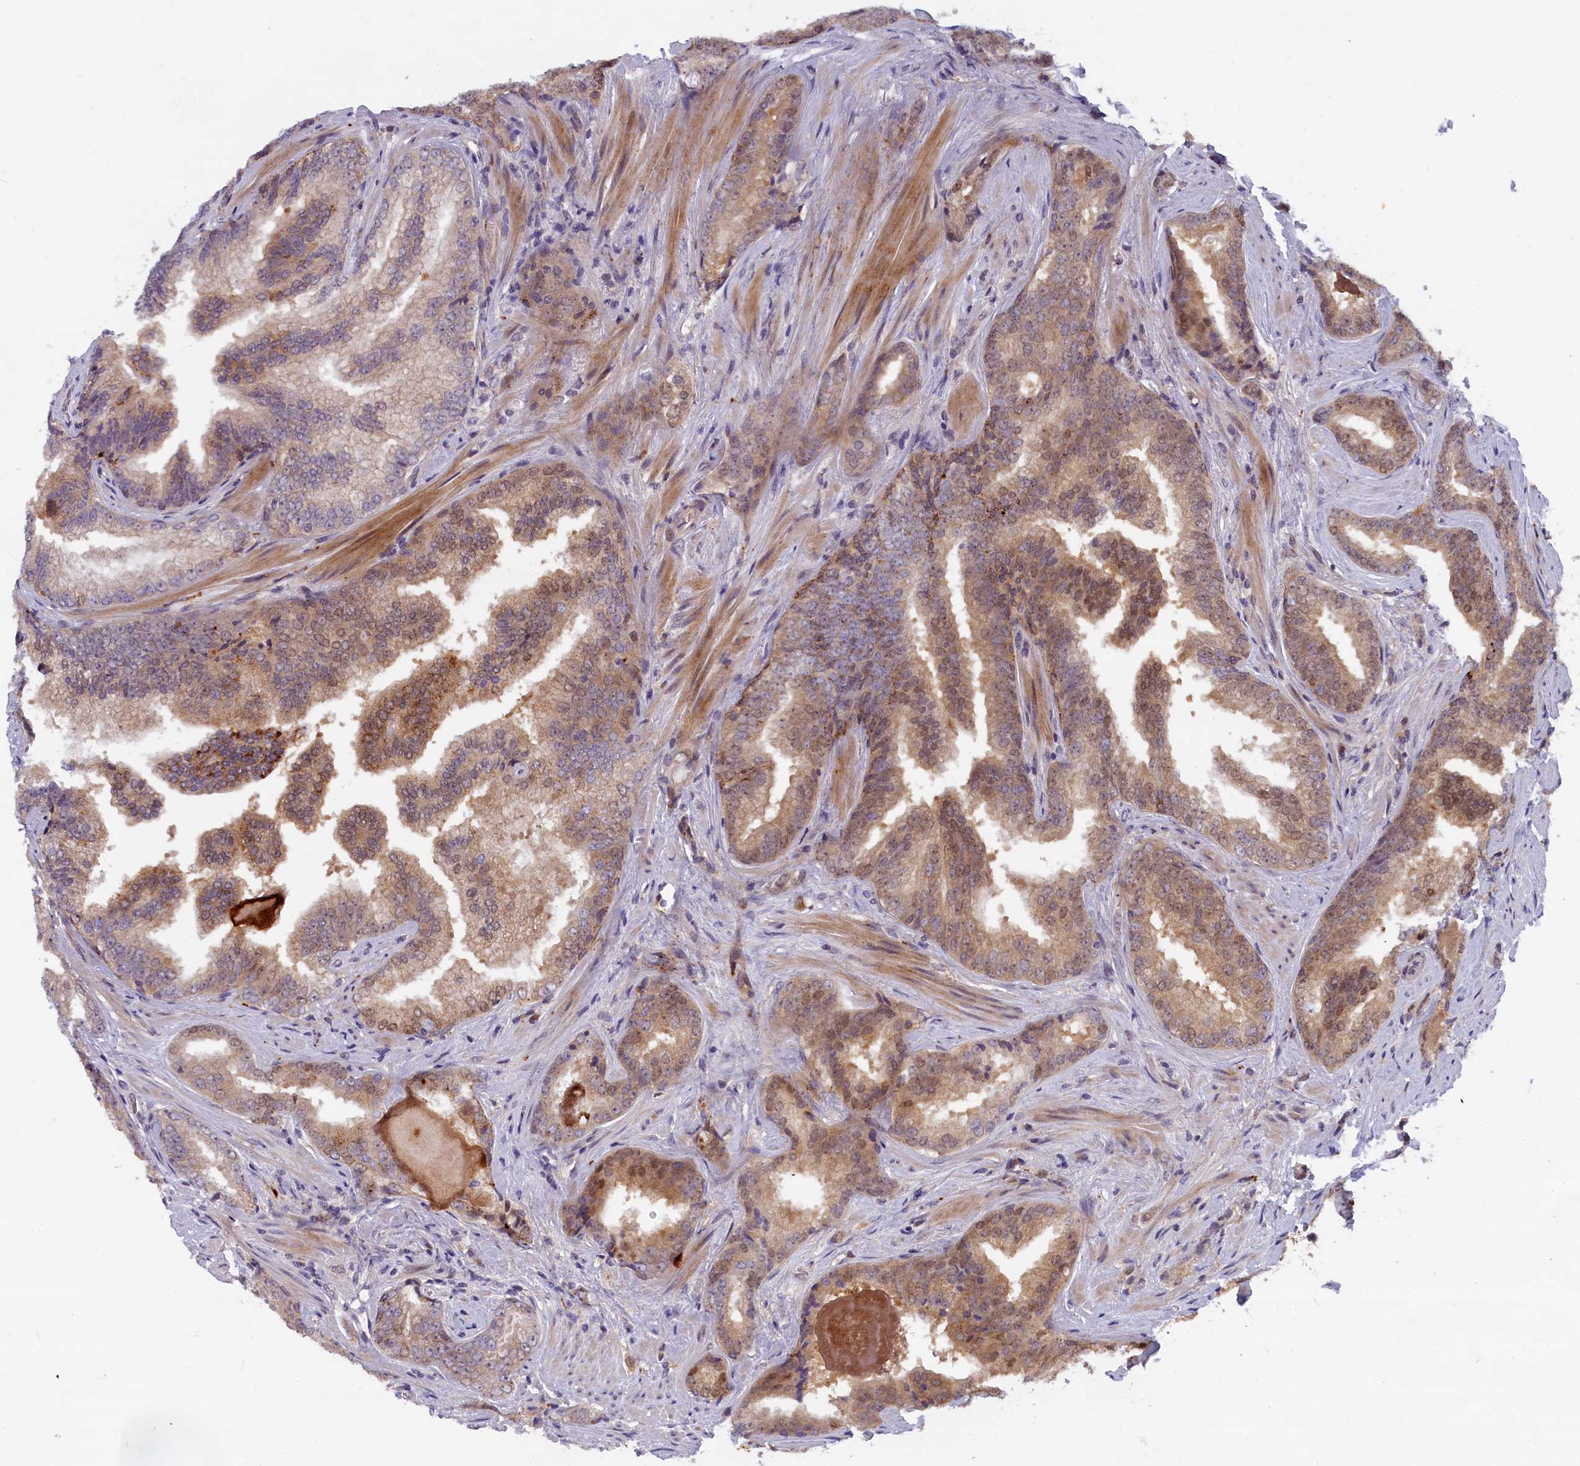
{"staining": {"intensity": "moderate", "quantity": "25%-75%", "location": "cytoplasmic/membranous,nuclear"}, "tissue": "prostate cancer", "cell_type": "Tumor cells", "image_type": "cancer", "snomed": [{"axis": "morphology", "description": "Adenocarcinoma, High grade"}, {"axis": "topography", "description": "Prostate"}], "caption": "A brown stain highlights moderate cytoplasmic/membranous and nuclear expression of a protein in prostate adenocarcinoma (high-grade) tumor cells.", "gene": "FCSK", "patient": {"sex": "male", "age": 63}}